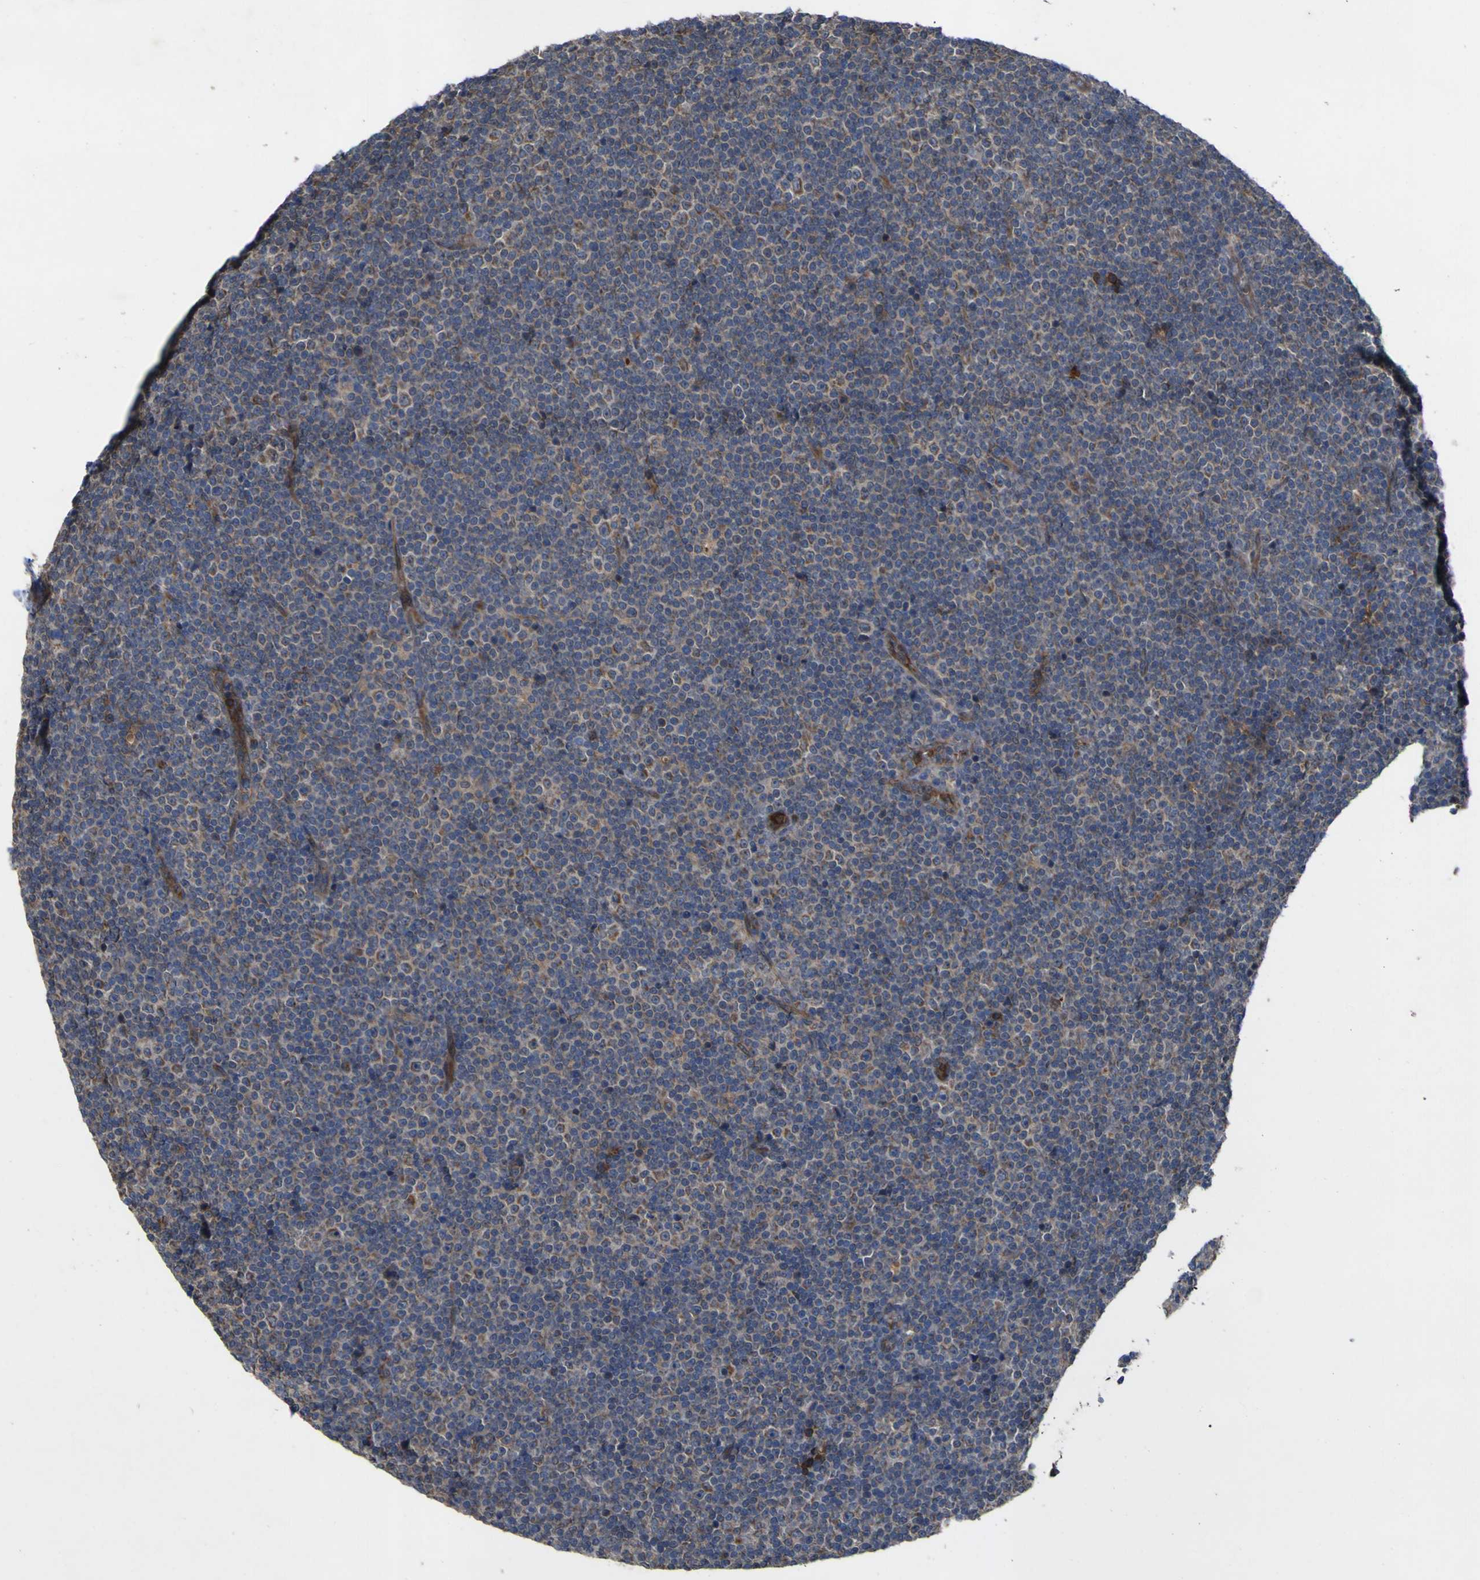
{"staining": {"intensity": "moderate", "quantity": "25%-75%", "location": "cytoplasmic/membranous"}, "tissue": "lymphoma", "cell_type": "Tumor cells", "image_type": "cancer", "snomed": [{"axis": "morphology", "description": "Malignant lymphoma, non-Hodgkin's type, Low grade"}, {"axis": "topography", "description": "Lymph node"}], "caption": "Immunohistochemistry (IHC) (DAB (3,3'-diaminobenzidine)) staining of low-grade malignant lymphoma, non-Hodgkin's type demonstrates moderate cytoplasmic/membranous protein positivity in approximately 25%-75% of tumor cells.", "gene": "IRAK2", "patient": {"sex": "female", "age": 67}}